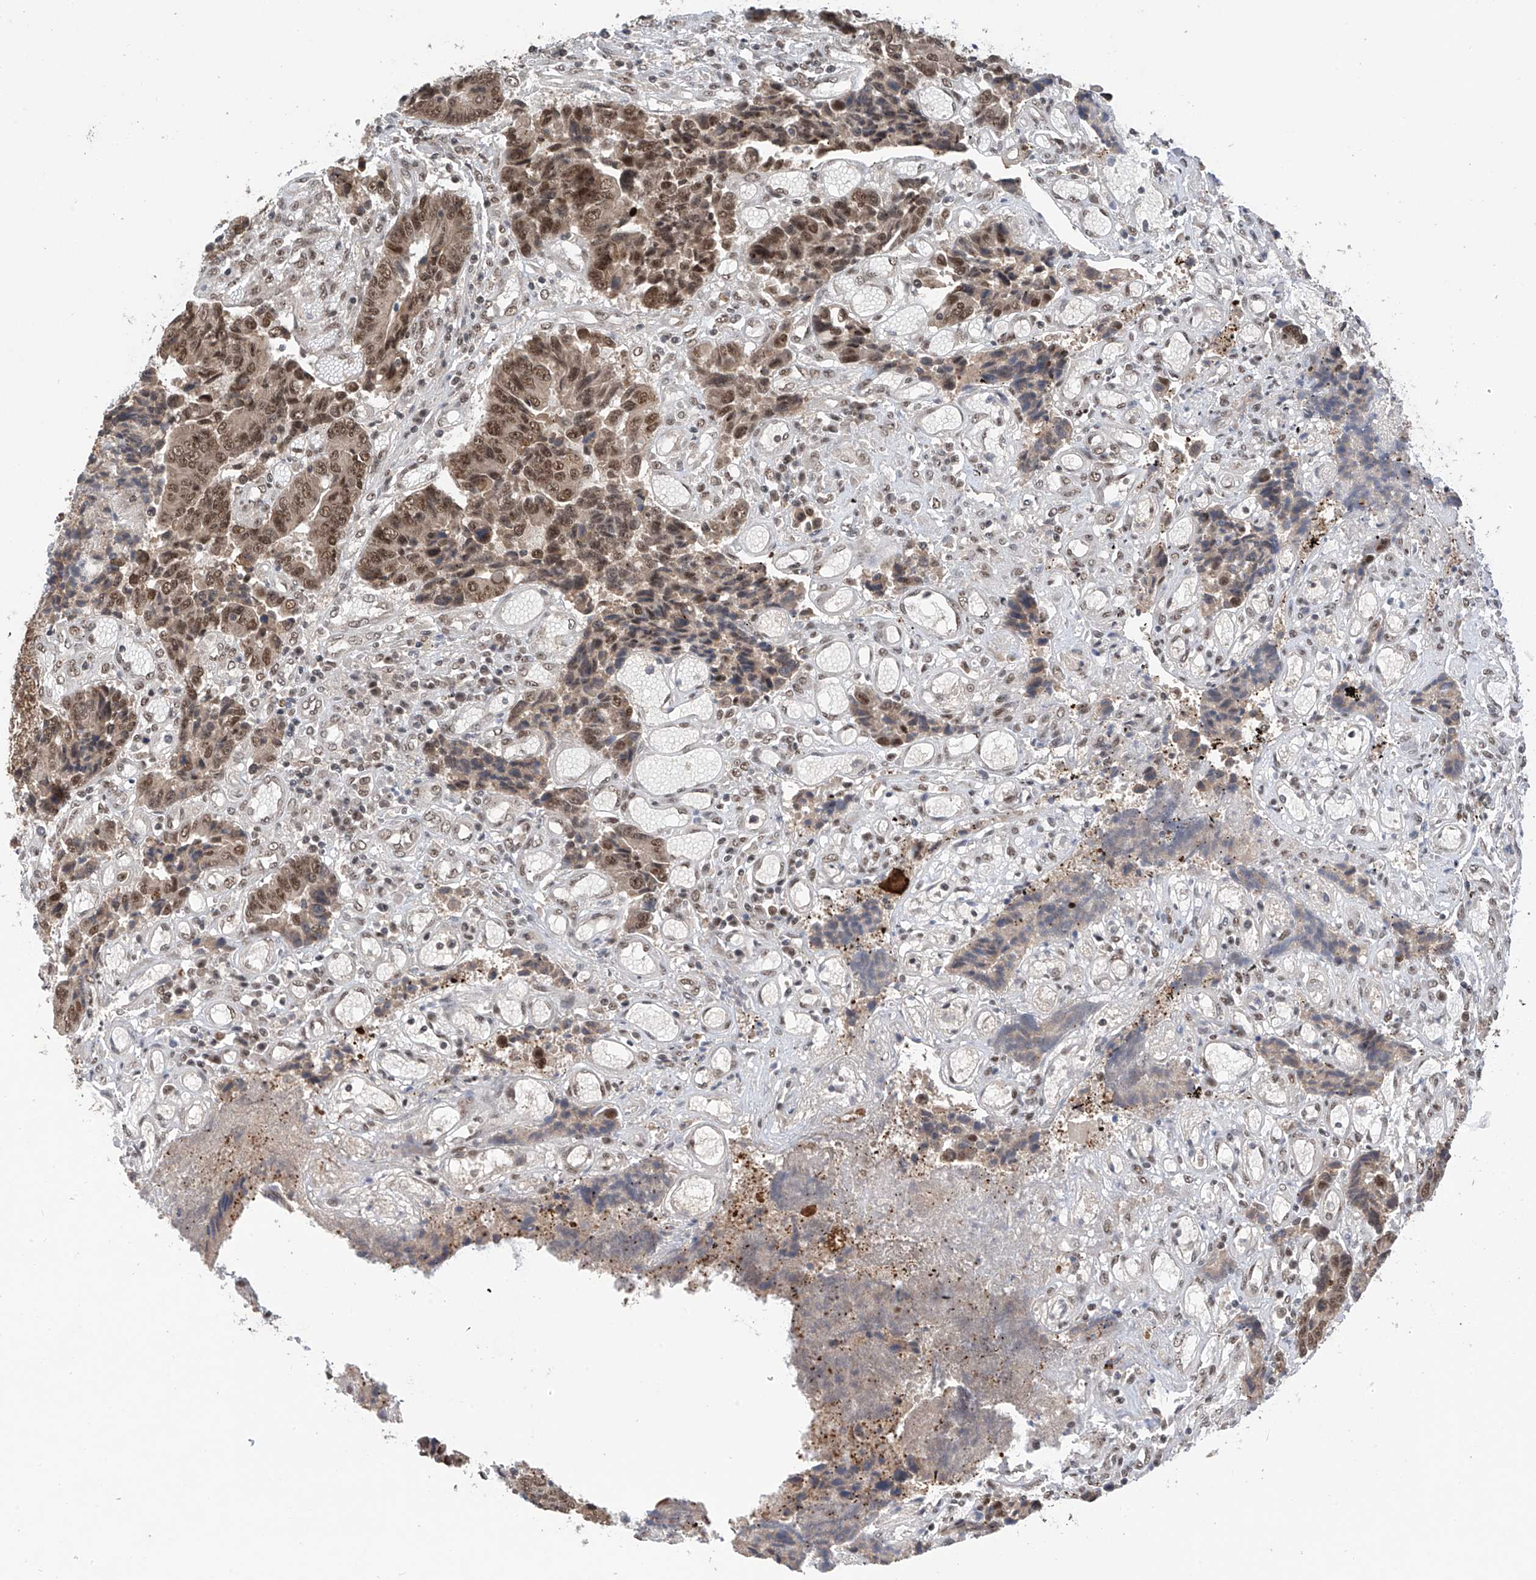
{"staining": {"intensity": "moderate", "quantity": ">75%", "location": "cytoplasmic/membranous,nuclear"}, "tissue": "colorectal cancer", "cell_type": "Tumor cells", "image_type": "cancer", "snomed": [{"axis": "morphology", "description": "Adenocarcinoma, NOS"}, {"axis": "topography", "description": "Rectum"}], "caption": "Immunohistochemistry (IHC) staining of adenocarcinoma (colorectal), which reveals medium levels of moderate cytoplasmic/membranous and nuclear positivity in about >75% of tumor cells indicating moderate cytoplasmic/membranous and nuclear protein expression. The staining was performed using DAB (brown) for protein detection and nuclei were counterstained in hematoxylin (blue).", "gene": "RPAIN", "patient": {"sex": "male", "age": 84}}